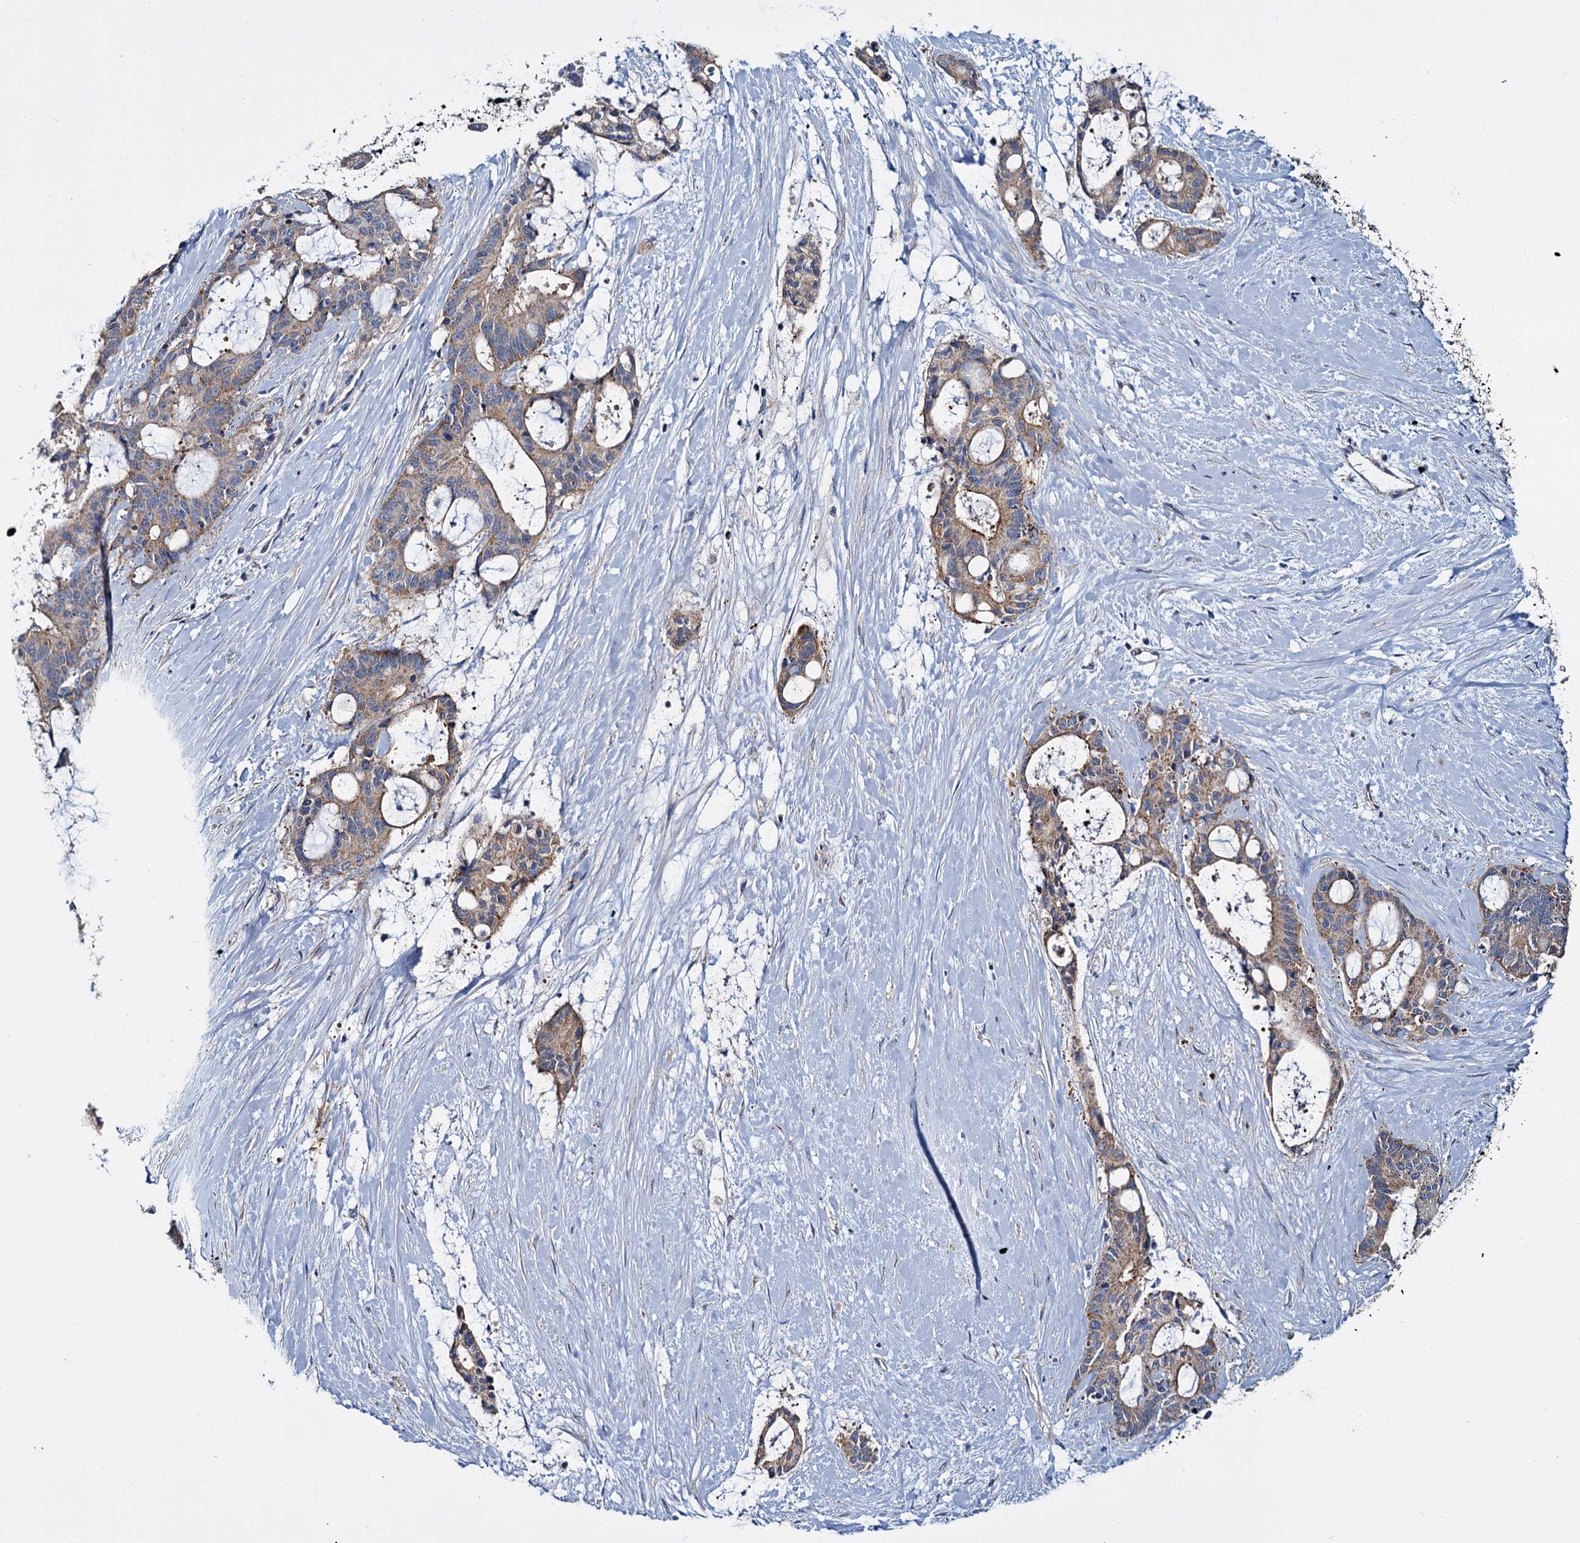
{"staining": {"intensity": "moderate", "quantity": "25%-75%", "location": "cytoplasmic/membranous"}, "tissue": "liver cancer", "cell_type": "Tumor cells", "image_type": "cancer", "snomed": [{"axis": "morphology", "description": "Normal tissue, NOS"}, {"axis": "morphology", "description": "Cholangiocarcinoma"}, {"axis": "topography", "description": "Liver"}, {"axis": "topography", "description": "Peripheral nerve tissue"}], "caption": "About 25%-75% of tumor cells in human liver cancer (cholangiocarcinoma) demonstrate moderate cytoplasmic/membranous protein expression as visualized by brown immunohistochemical staining.", "gene": "CEP295", "patient": {"sex": "female", "age": 73}}